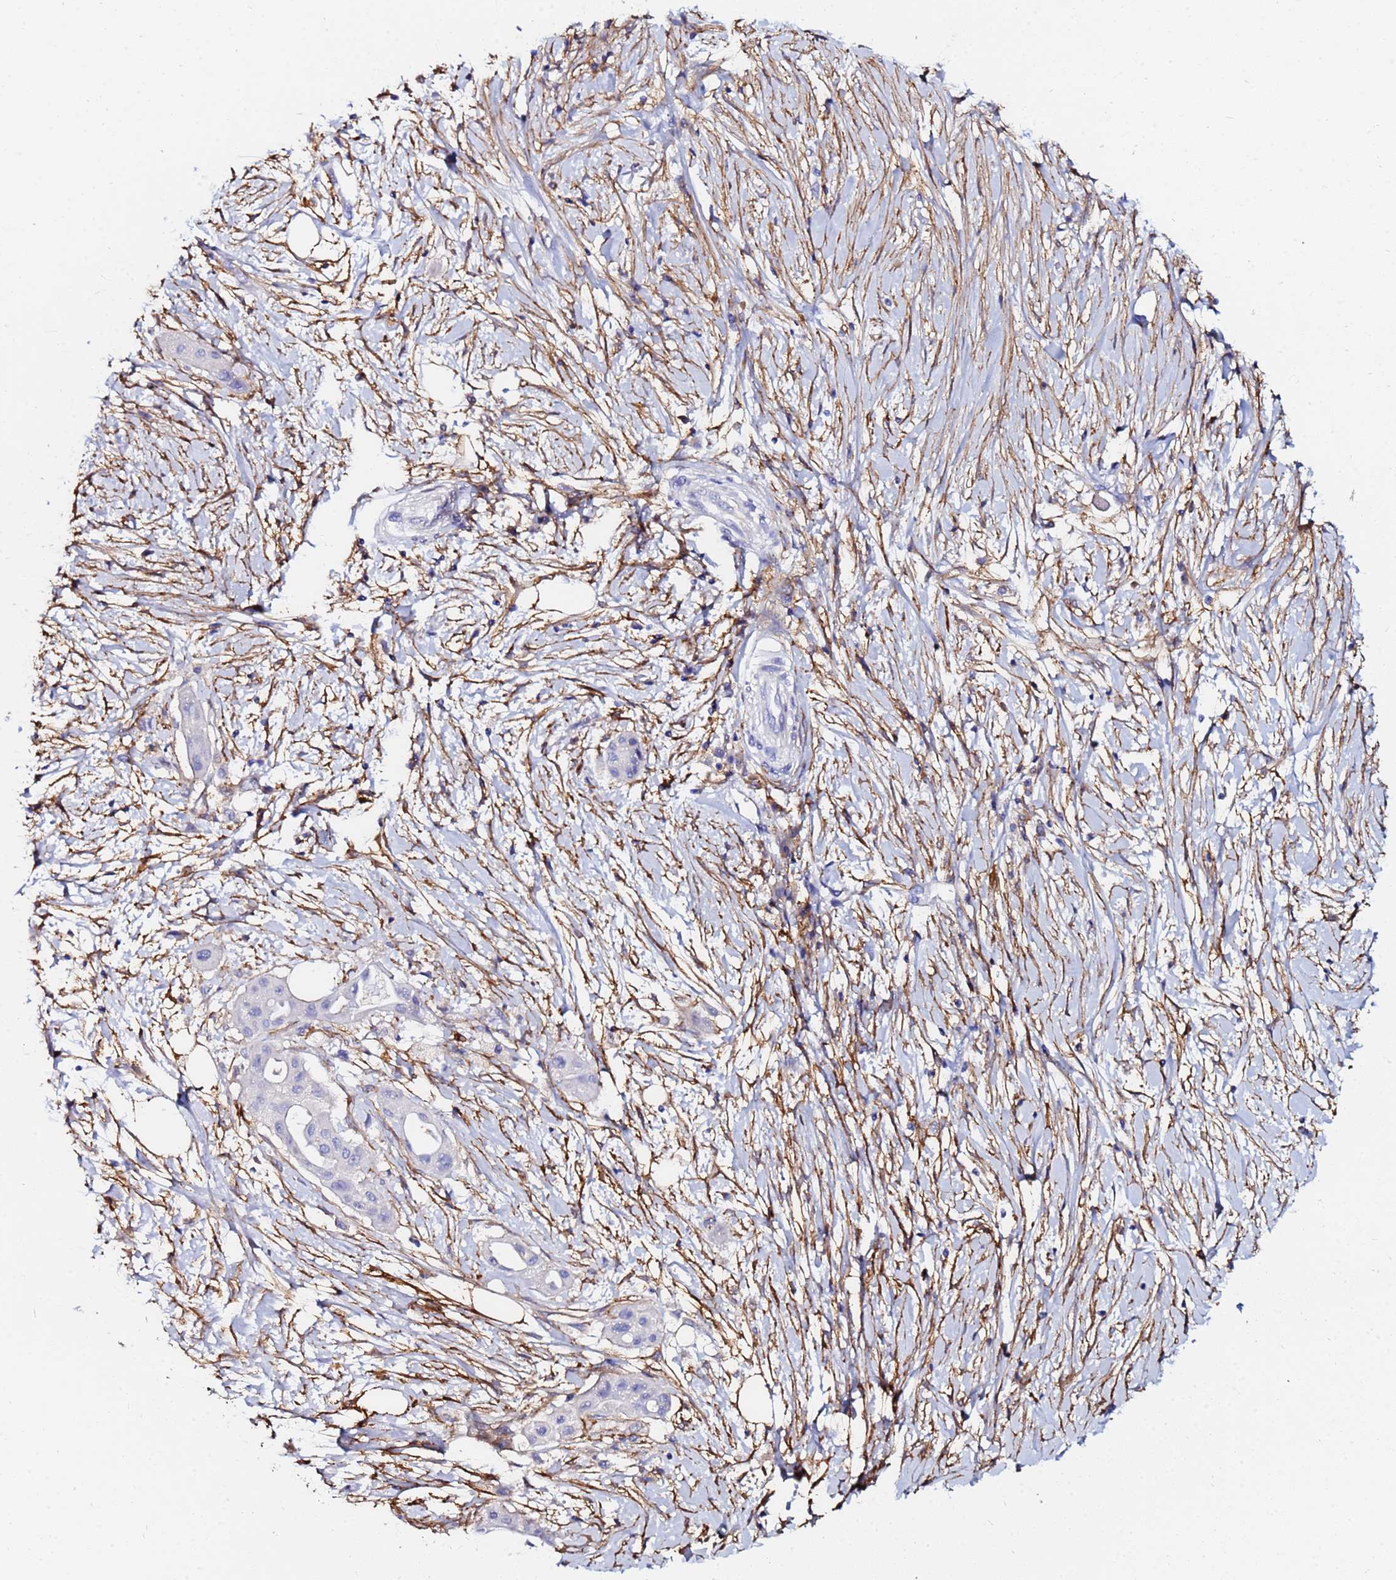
{"staining": {"intensity": "negative", "quantity": "none", "location": "none"}, "tissue": "pancreatic cancer", "cell_type": "Tumor cells", "image_type": "cancer", "snomed": [{"axis": "morphology", "description": "Adenocarcinoma, NOS"}, {"axis": "topography", "description": "Pancreas"}], "caption": "Immunohistochemistry histopathology image of human pancreatic adenocarcinoma stained for a protein (brown), which exhibits no positivity in tumor cells.", "gene": "BASP1", "patient": {"sex": "male", "age": 68}}